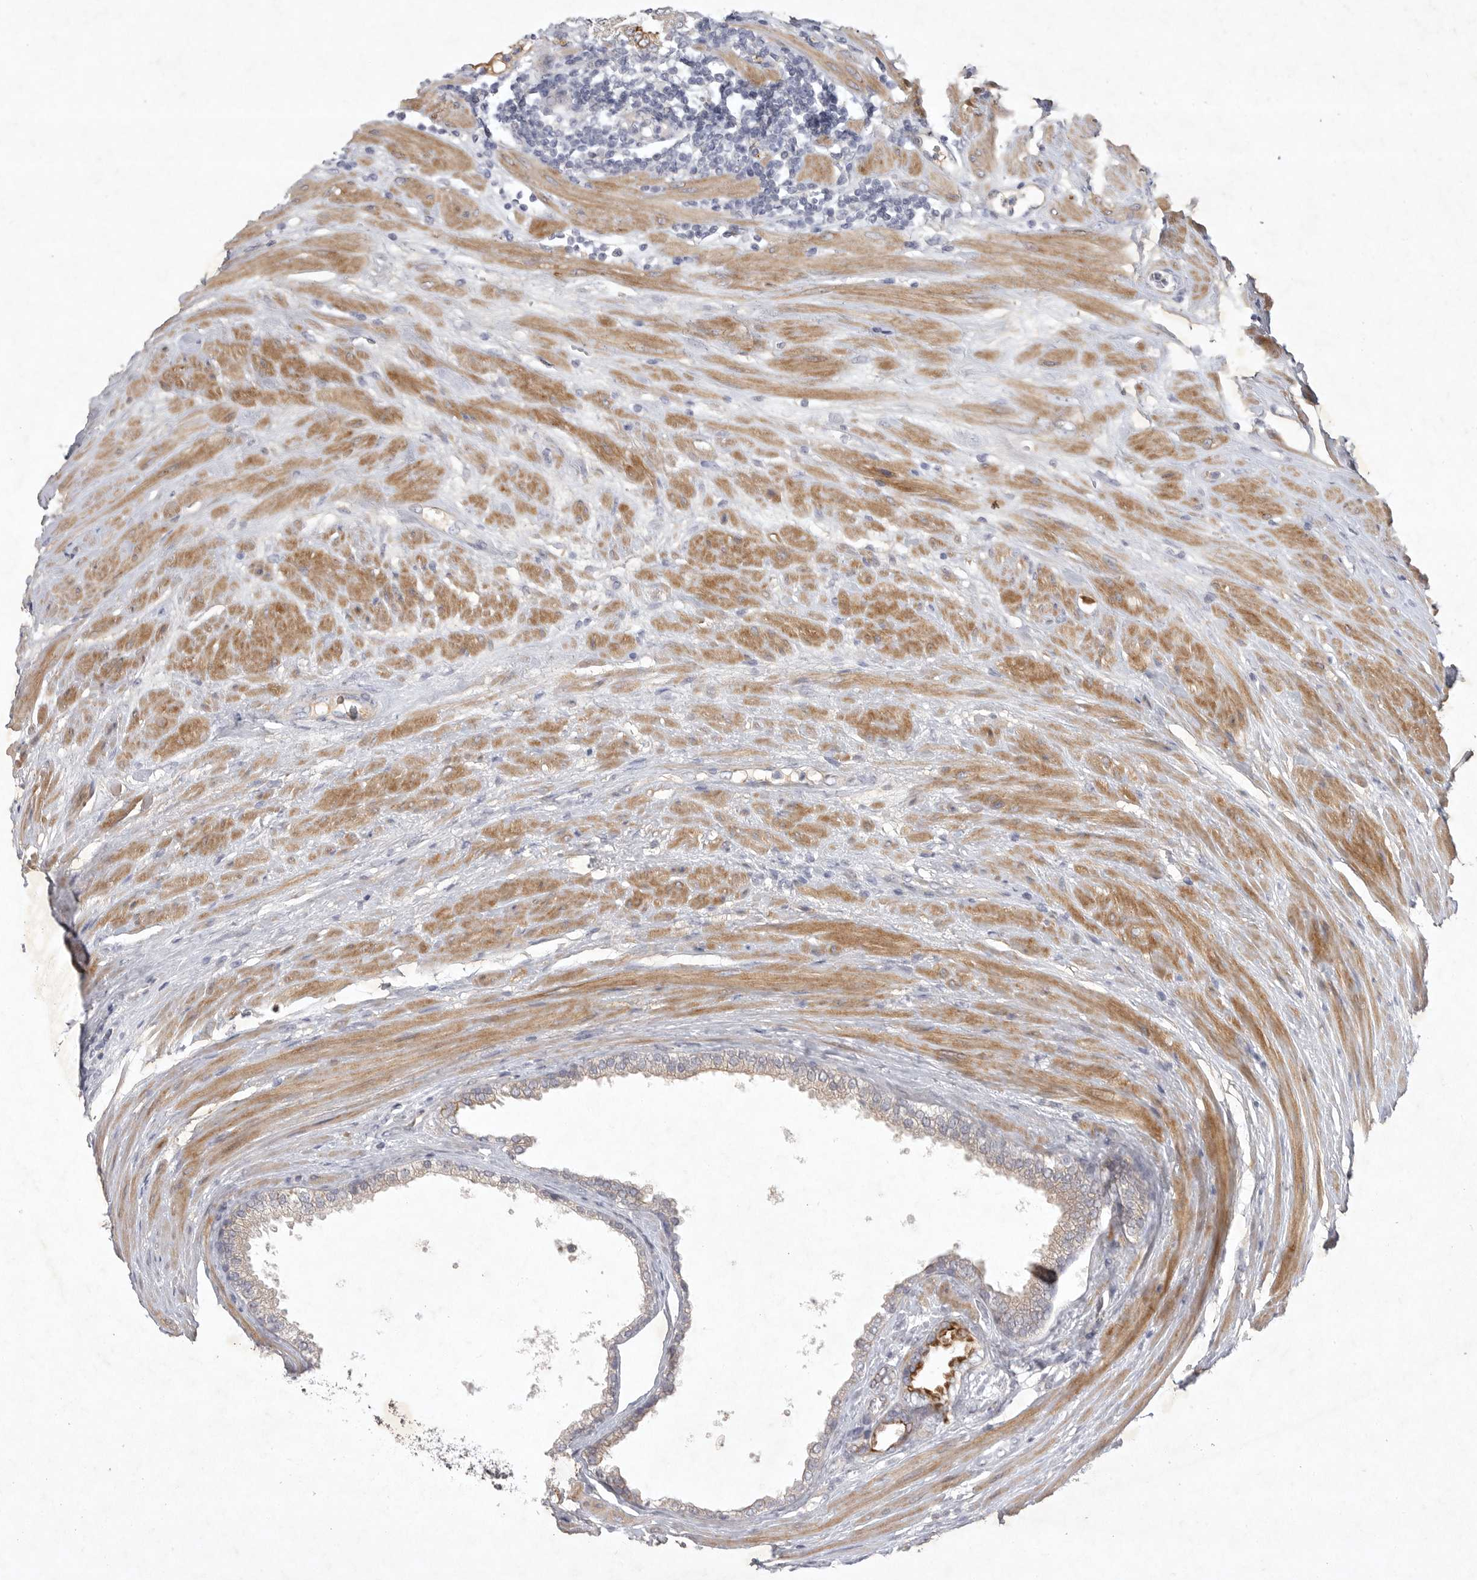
{"staining": {"intensity": "moderate", "quantity": "<25%", "location": "cytoplasmic/membranous"}, "tissue": "prostate cancer", "cell_type": "Tumor cells", "image_type": "cancer", "snomed": [{"axis": "morphology", "description": "Adenocarcinoma, Low grade"}, {"axis": "topography", "description": "Prostate"}], "caption": "Immunohistochemistry (IHC) of human prostate cancer shows low levels of moderate cytoplasmic/membranous positivity in about <25% of tumor cells.", "gene": "BZW2", "patient": {"sex": "male", "age": 62}}